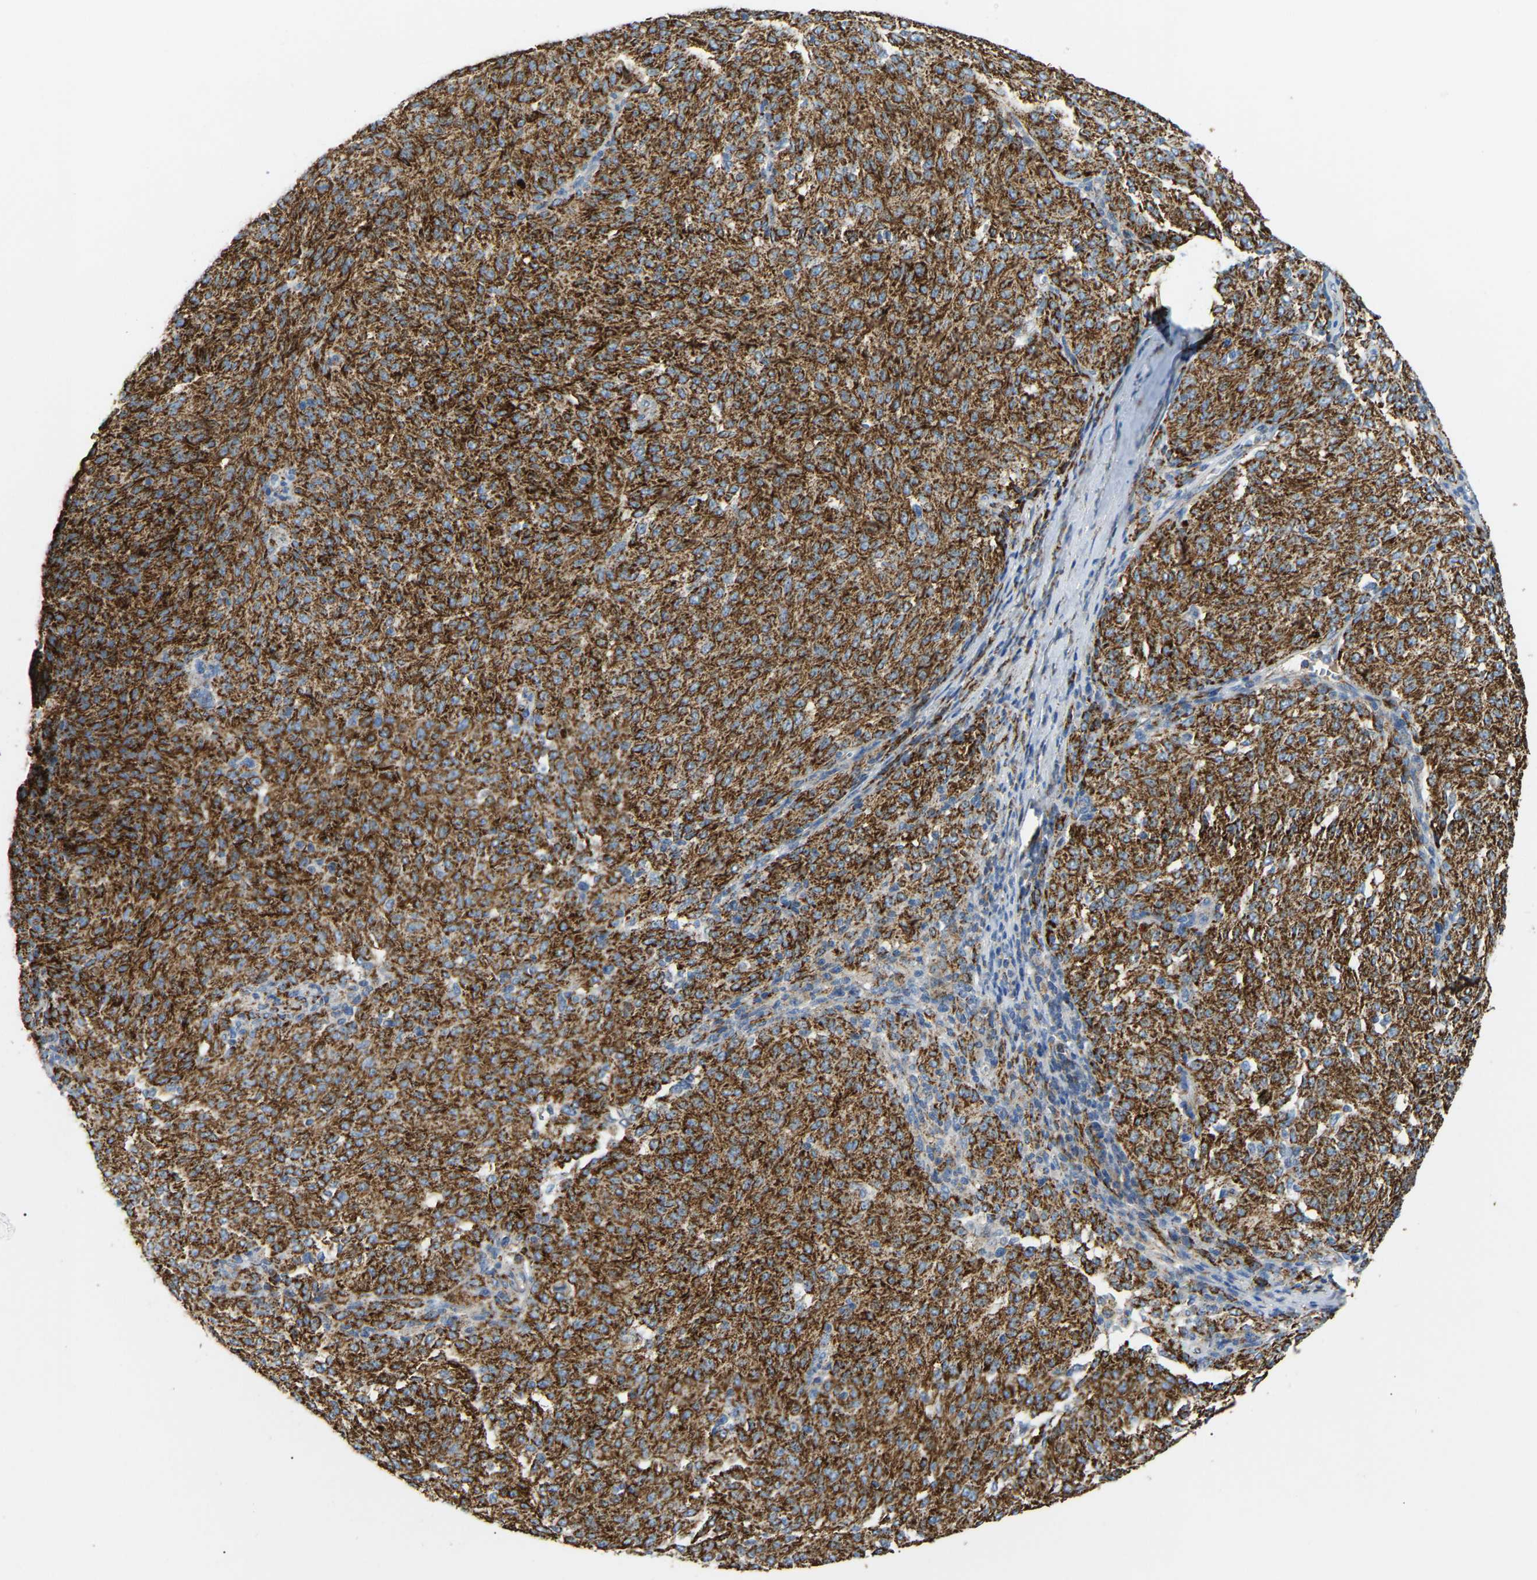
{"staining": {"intensity": "strong", "quantity": ">75%", "location": "cytoplasmic/membranous"}, "tissue": "melanoma", "cell_type": "Tumor cells", "image_type": "cancer", "snomed": [{"axis": "morphology", "description": "Malignant melanoma, NOS"}, {"axis": "topography", "description": "Skin"}], "caption": "A high amount of strong cytoplasmic/membranous expression is identified in approximately >75% of tumor cells in melanoma tissue.", "gene": "HIBADH", "patient": {"sex": "female", "age": 72}}